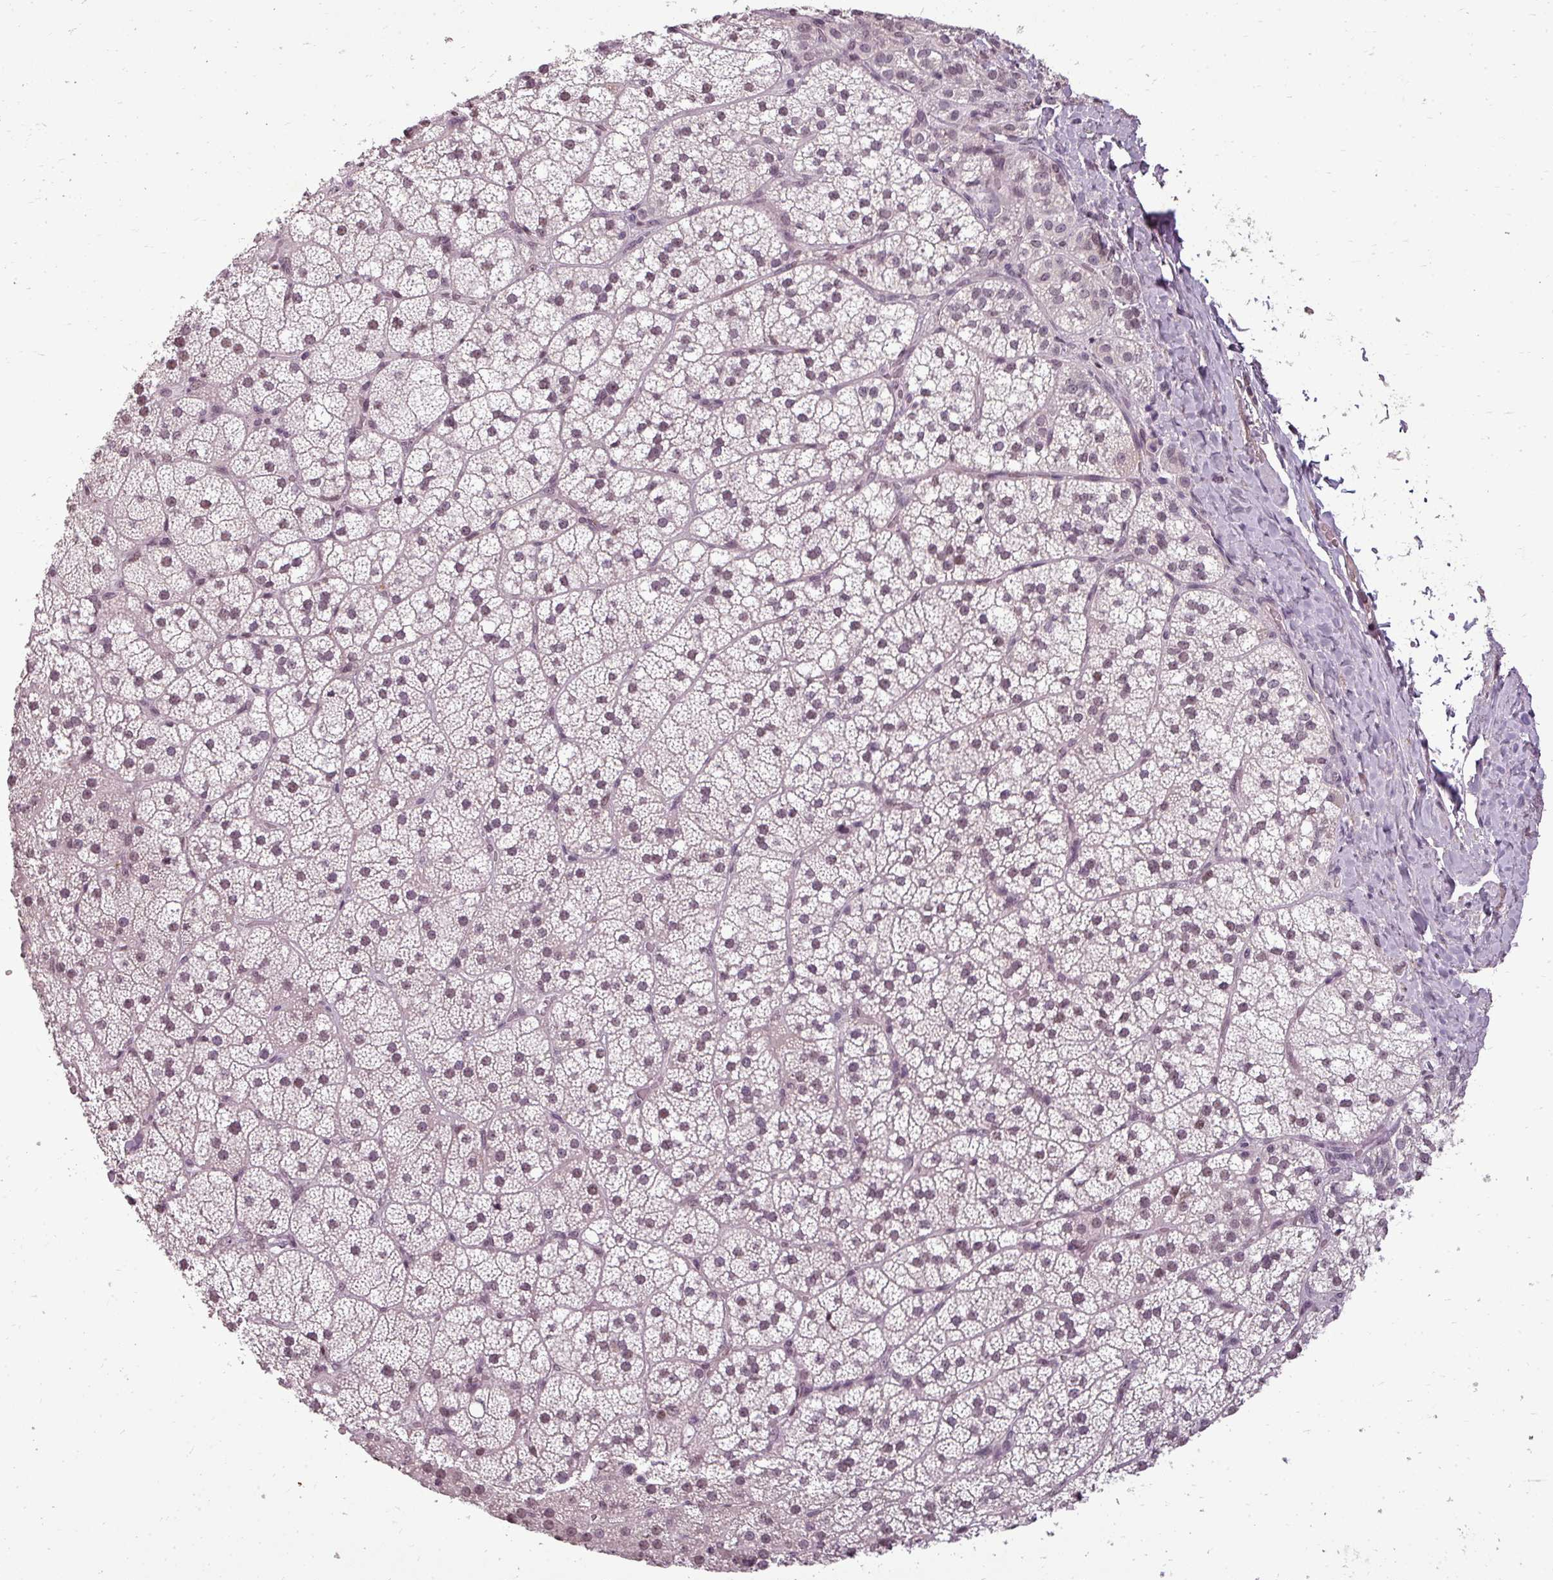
{"staining": {"intensity": "moderate", "quantity": ">75%", "location": "nuclear"}, "tissue": "adrenal gland", "cell_type": "Glandular cells", "image_type": "normal", "snomed": [{"axis": "morphology", "description": "Normal tissue, NOS"}, {"axis": "topography", "description": "Adrenal gland"}], "caption": "Moderate nuclear protein expression is identified in about >75% of glandular cells in adrenal gland.", "gene": "BCAS3", "patient": {"sex": "male", "age": 53}}